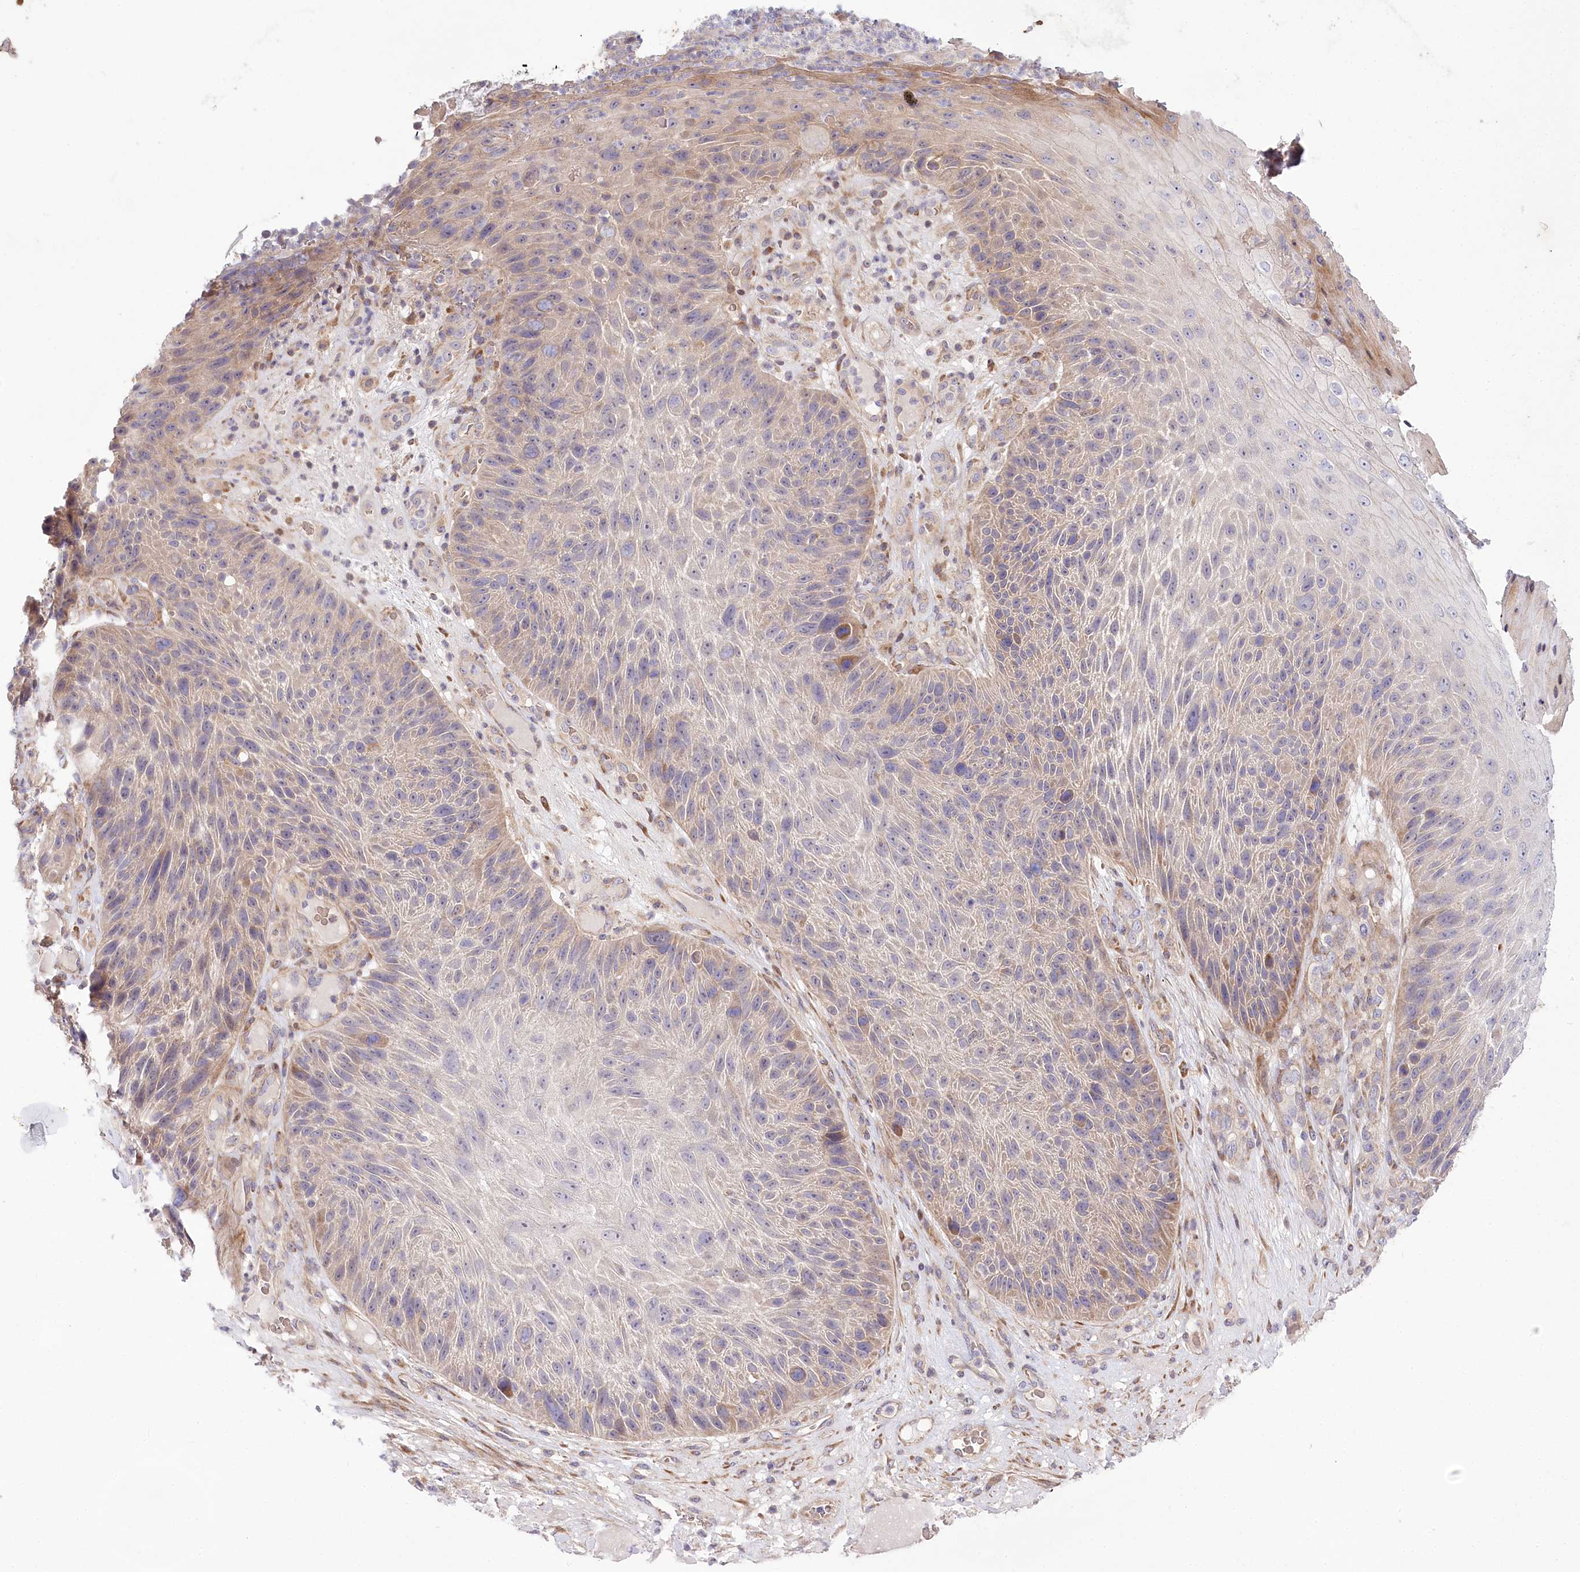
{"staining": {"intensity": "weak", "quantity": "<25%", "location": "cytoplasmic/membranous"}, "tissue": "skin cancer", "cell_type": "Tumor cells", "image_type": "cancer", "snomed": [{"axis": "morphology", "description": "Squamous cell carcinoma, NOS"}, {"axis": "topography", "description": "Skin"}], "caption": "Tumor cells are negative for protein expression in human skin cancer.", "gene": "TRUB1", "patient": {"sex": "female", "age": 88}}